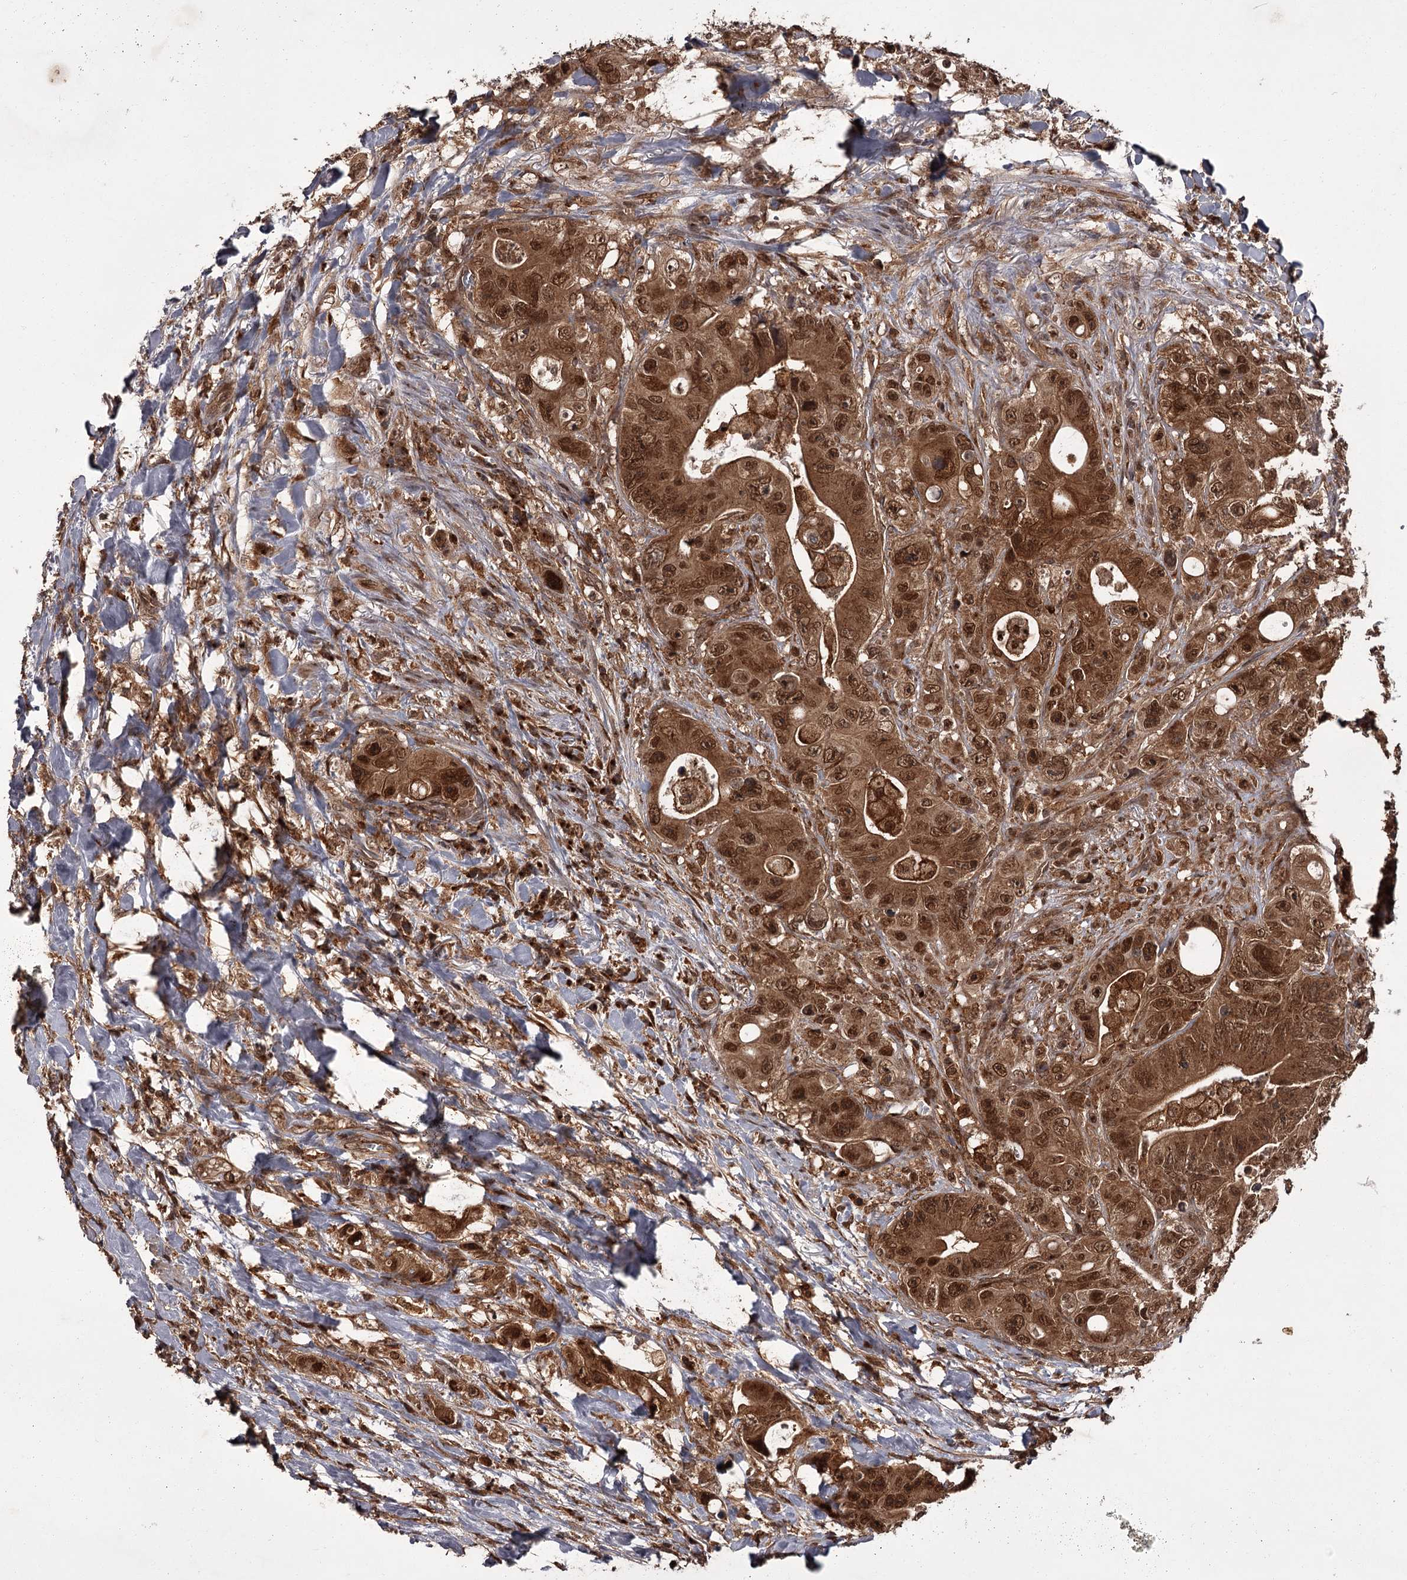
{"staining": {"intensity": "moderate", "quantity": ">75%", "location": "cytoplasmic/membranous,nuclear"}, "tissue": "colorectal cancer", "cell_type": "Tumor cells", "image_type": "cancer", "snomed": [{"axis": "morphology", "description": "Adenocarcinoma, NOS"}, {"axis": "topography", "description": "Colon"}], "caption": "Human colorectal adenocarcinoma stained with a brown dye exhibits moderate cytoplasmic/membranous and nuclear positive positivity in about >75% of tumor cells.", "gene": "TBC1D23", "patient": {"sex": "female", "age": 46}}